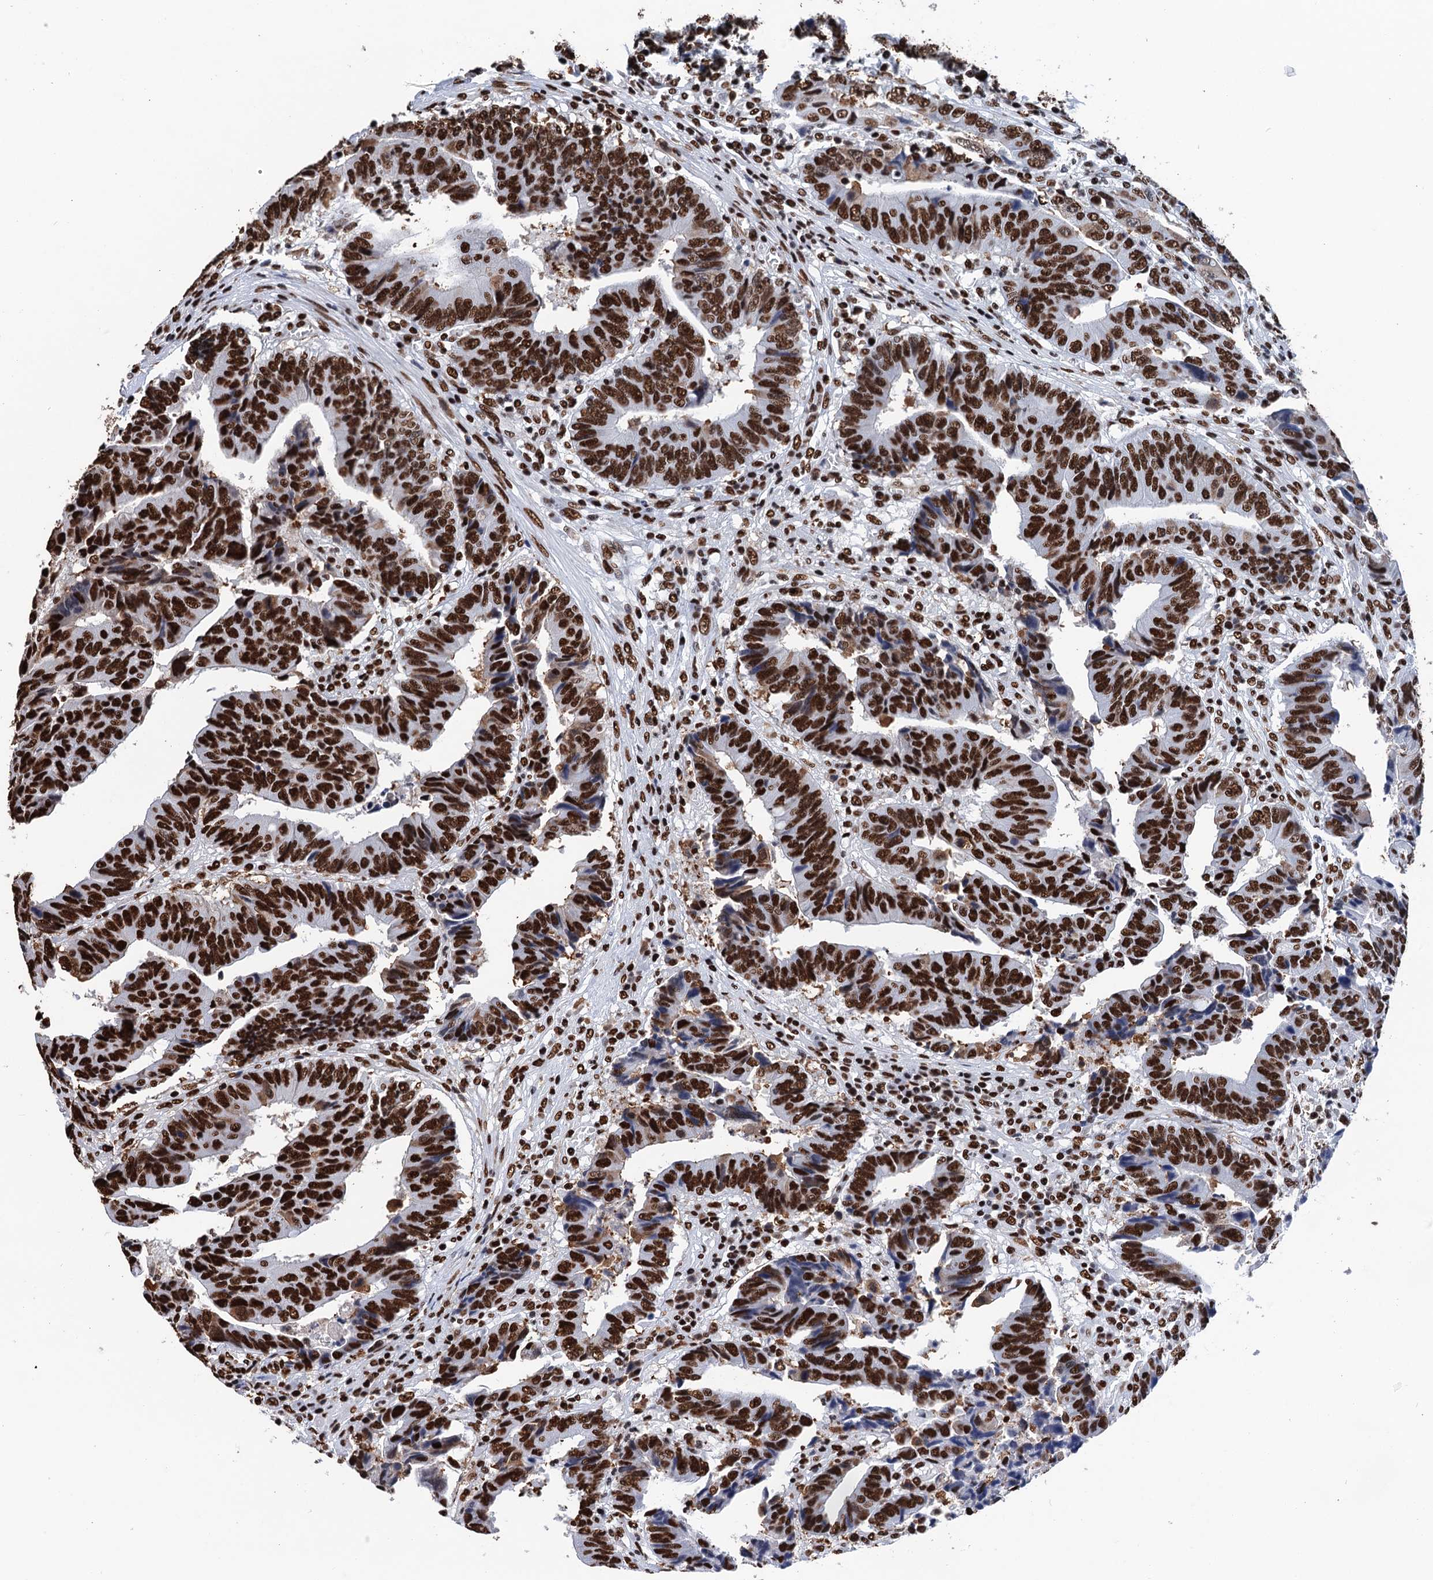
{"staining": {"intensity": "strong", "quantity": ">75%", "location": "nuclear"}, "tissue": "colorectal cancer", "cell_type": "Tumor cells", "image_type": "cancer", "snomed": [{"axis": "morphology", "description": "Adenocarcinoma, NOS"}, {"axis": "topography", "description": "Rectum"}], "caption": "Strong nuclear positivity for a protein is seen in approximately >75% of tumor cells of adenocarcinoma (colorectal) using immunohistochemistry.", "gene": "UBA2", "patient": {"sex": "male", "age": 84}}